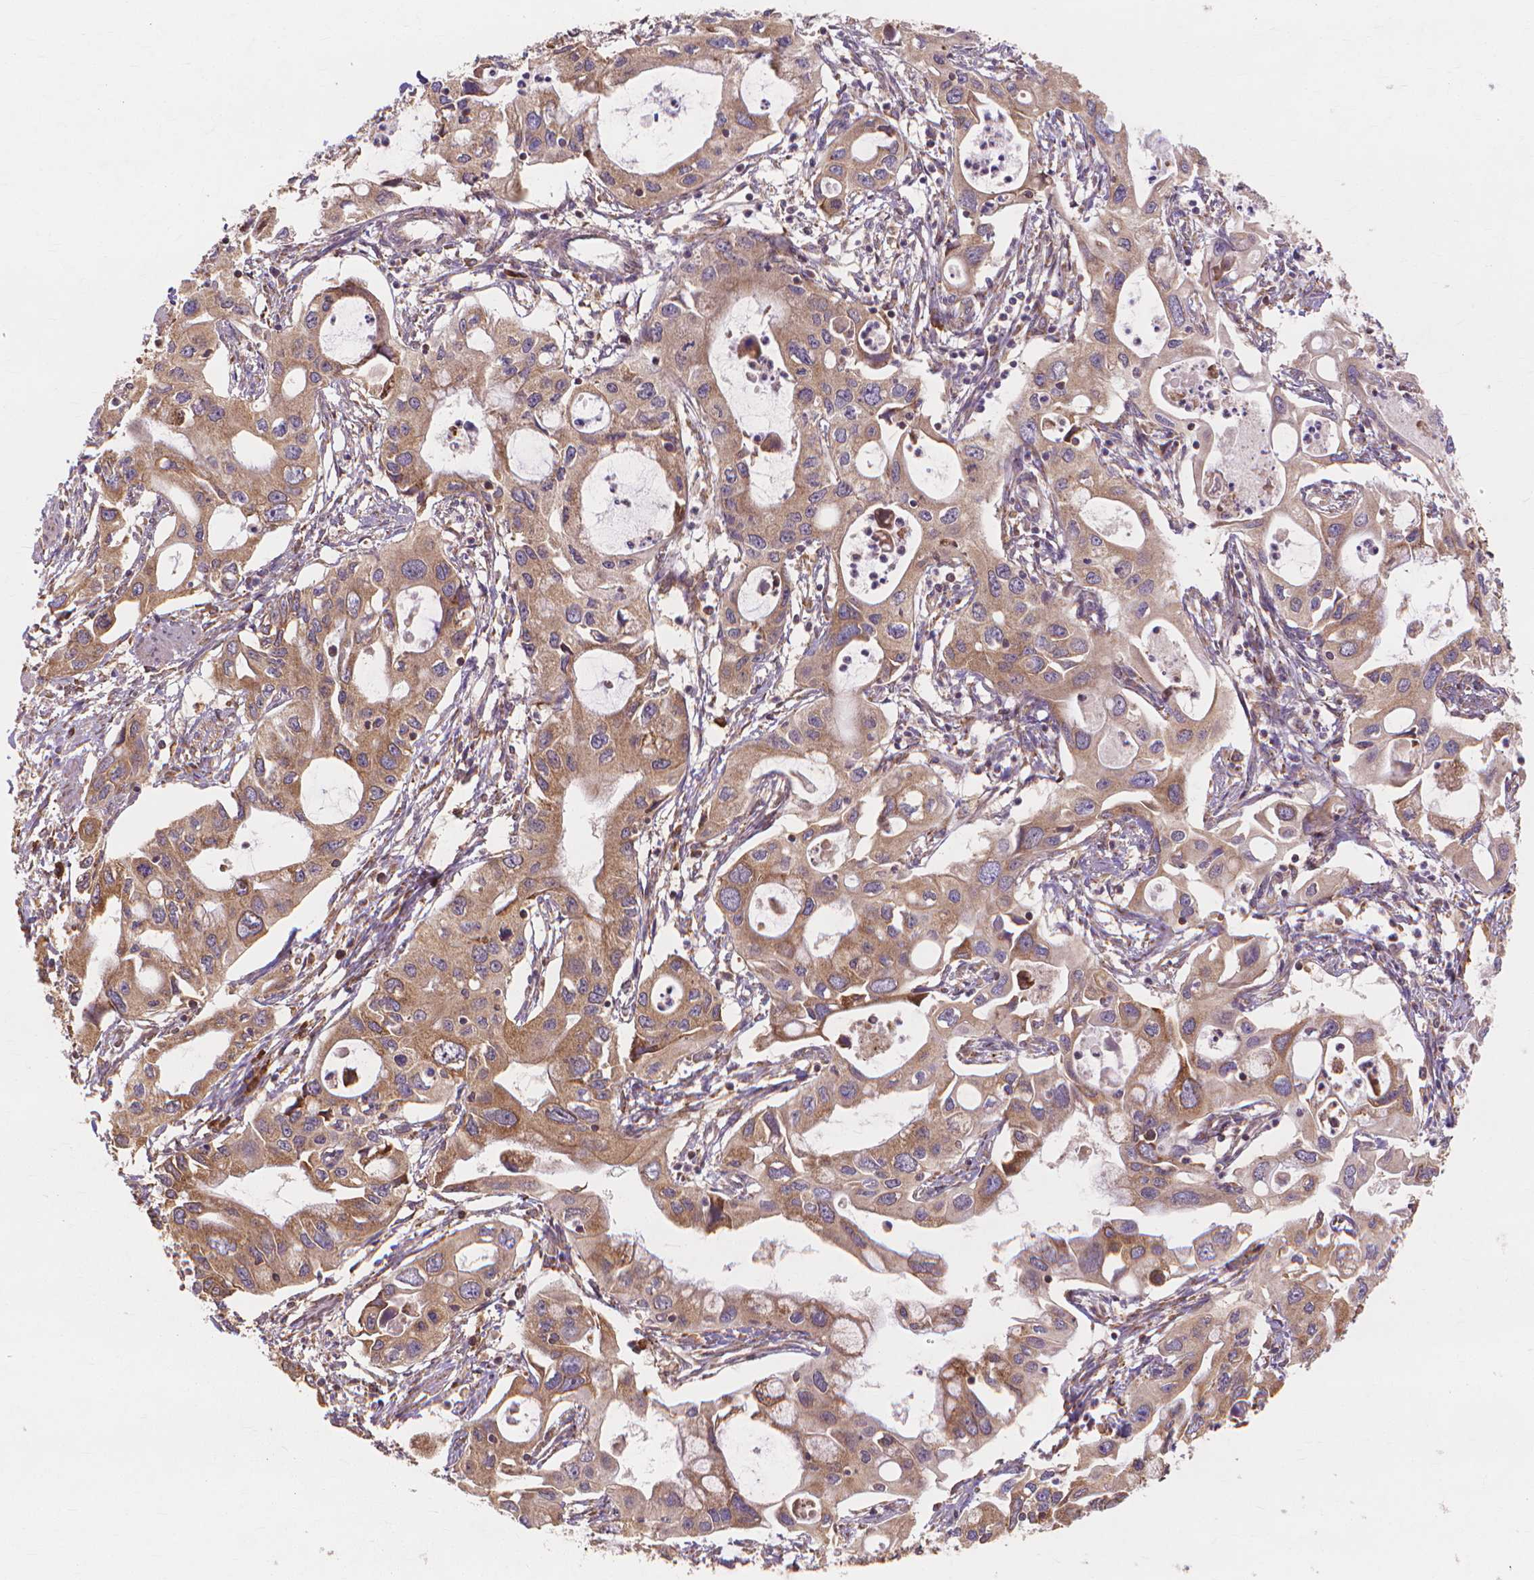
{"staining": {"intensity": "moderate", "quantity": ">75%", "location": "cytoplasmic/membranous"}, "tissue": "pancreatic cancer", "cell_type": "Tumor cells", "image_type": "cancer", "snomed": [{"axis": "morphology", "description": "Adenocarcinoma, NOS"}, {"axis": "topography", "description": "Pancreas"}], "caption": "Brown immunohistochemical staining in human pancreatic cancer reveals moderate cytoplasmic/membranous staining in approximately >75% of tumor cells.", "gene": "TAB2", "patient": {"sex": "male", "age": 60}}